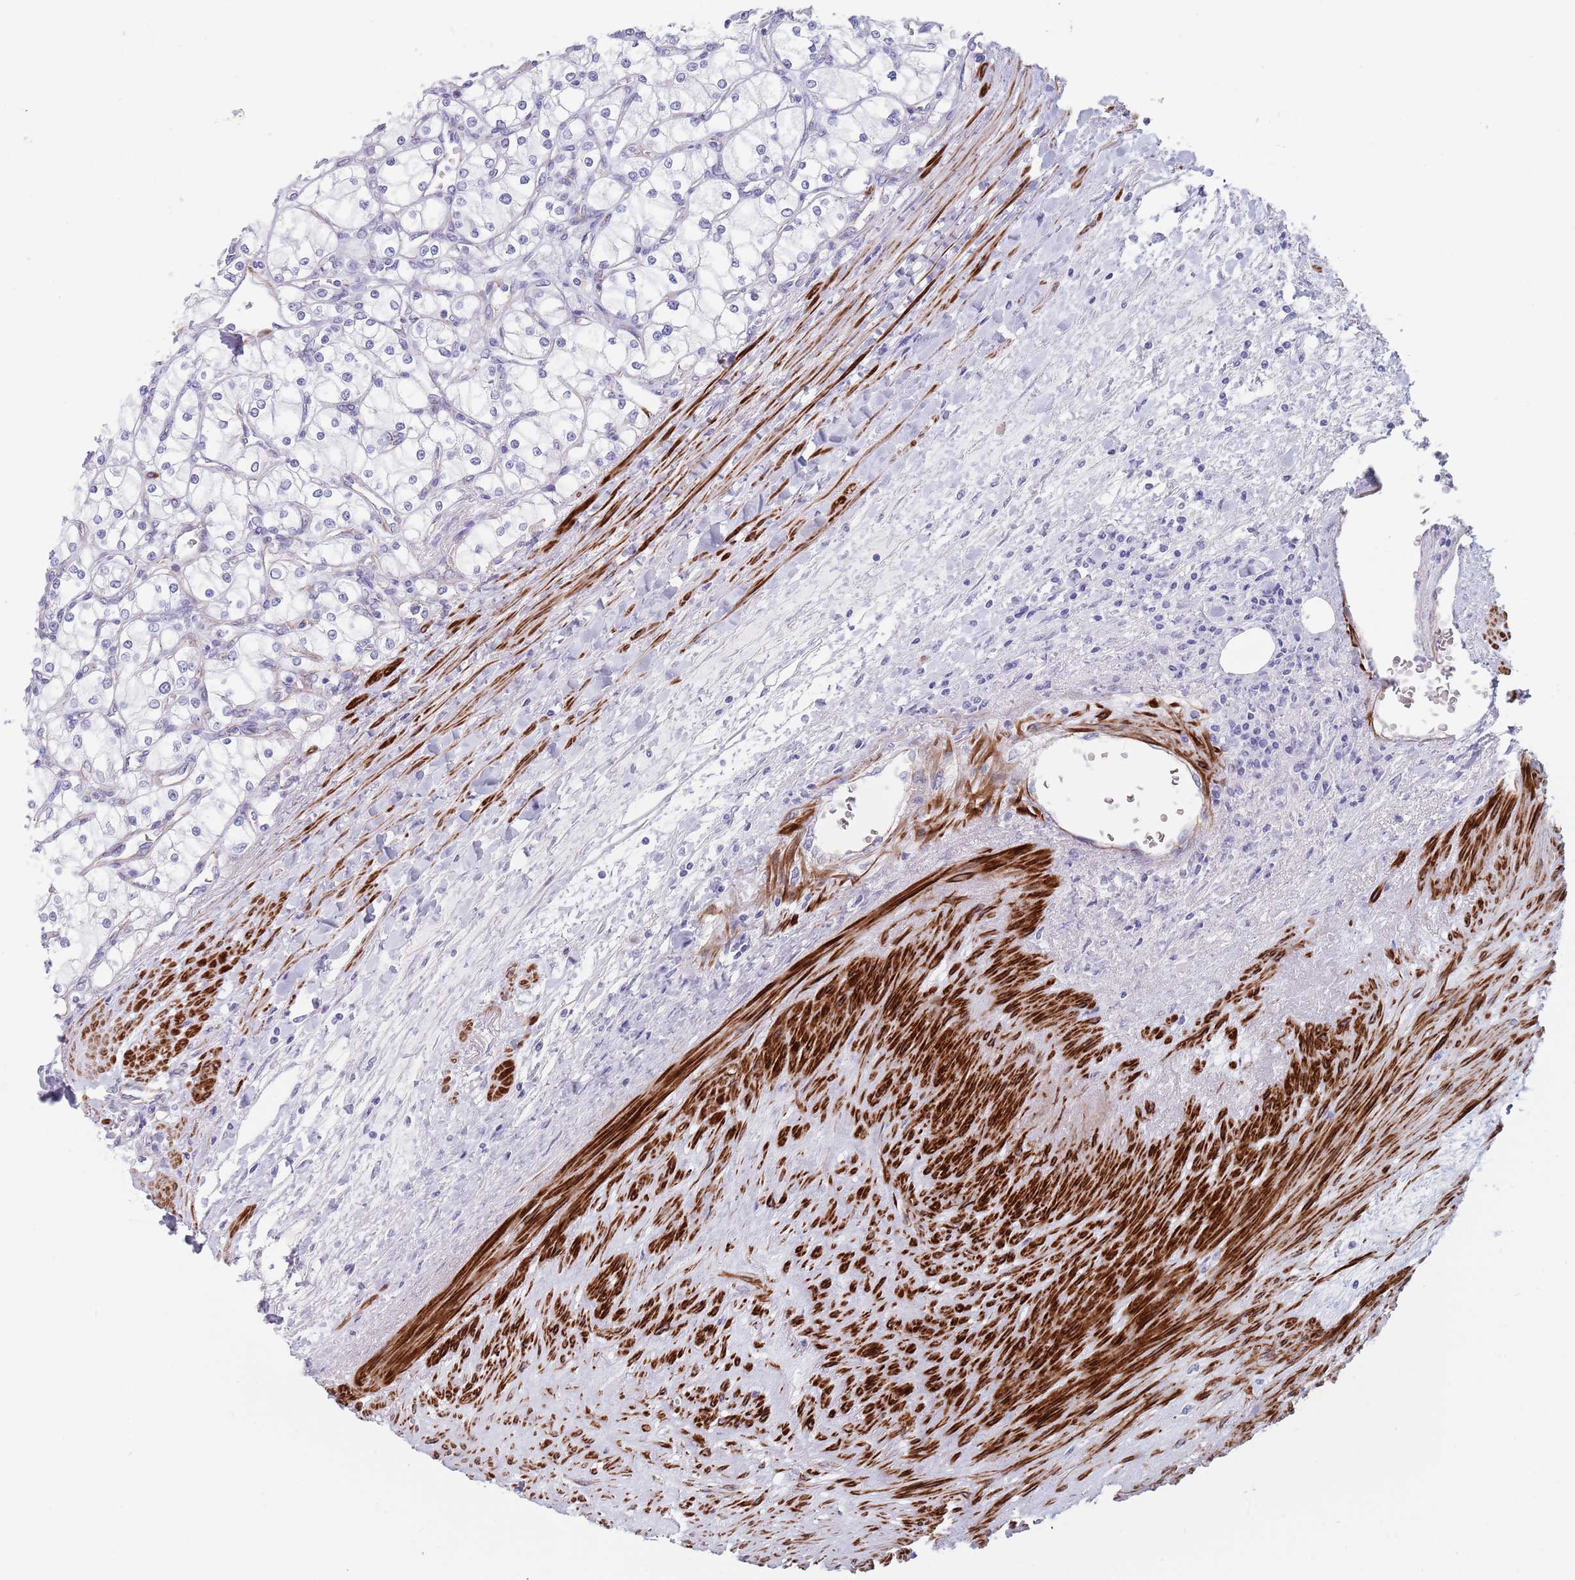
{"staining": {"intensity": "negative", "quantity": "none", "location": "none"}, "tissue": "renal cancer", "cell_type": "Tumor cells", "image_type": "cancer", "snomed": [{"axis": "morphology", "description": "Adenocarcinoma, NOS"}, {"axis": "topography", "description": "Kidney"}], "caption": "IHC of human renal adenocarcinoma demonstrates no expression in tumor cells.", "gene": "OR5A2", "patient": {"sex": "male", "age": 80}}